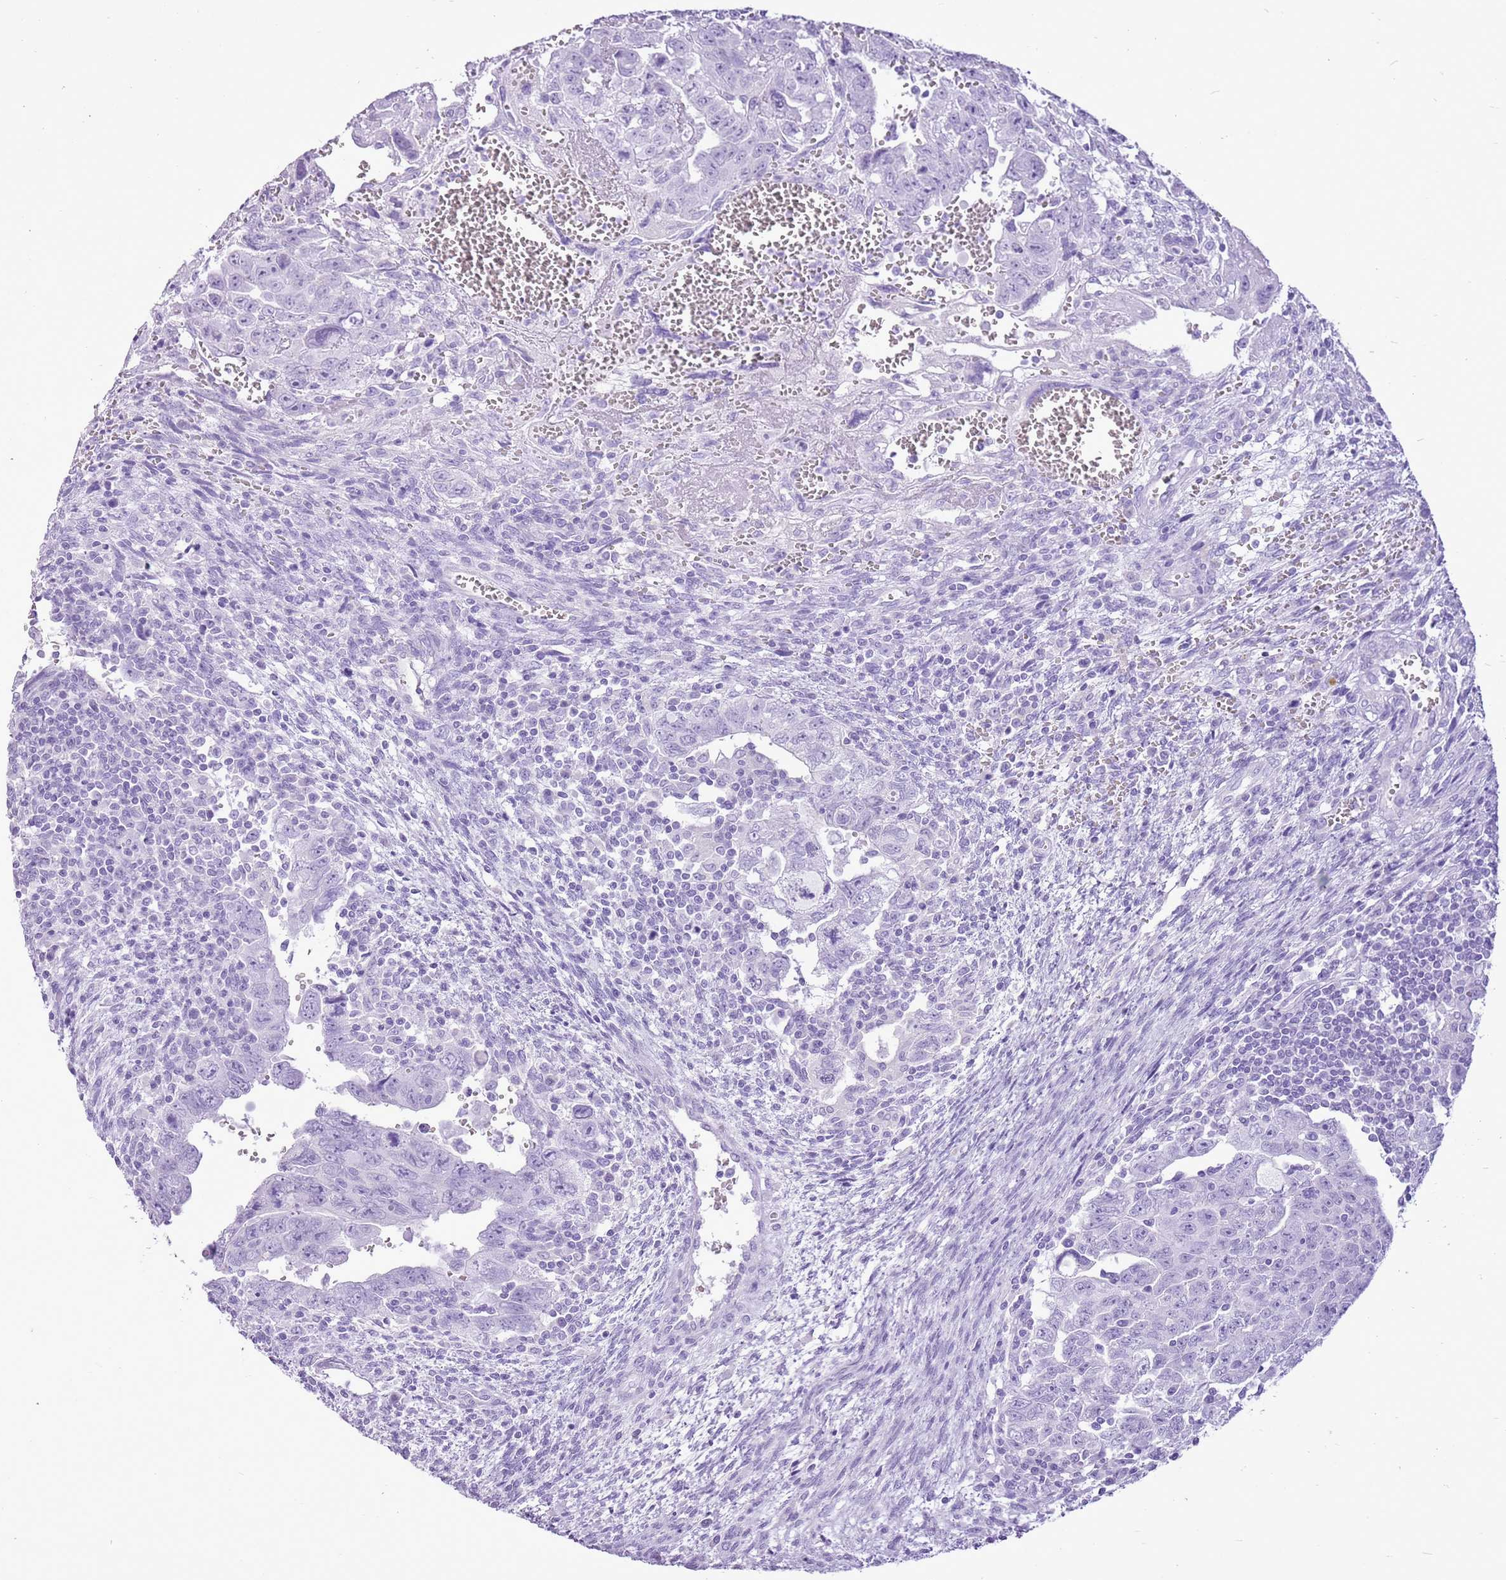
{"staining": {"intensity": "negative", "quantity": "none", "location": "none"}, "tissue": "testis cancer", "cell_type": "Tumor cells", "image_type": "cancer", "snomed": [{"axis": "morphology", "description": "Carcinoma, Embryonal, NOS"}, {"axis": "topography", "description": "Testis"}], "caption": "IHC histopathology image of testis embryonal carcinoma stained for a protein (brown), which exhibits no positivity in tumor cells. Brightfield microscopy of immunohistochemistry stained with DAB (brown) and hematoxylin (blue), captured at high magnification.", "gene": "CNFN", "patient": {"sex": "male", "age": 28}}